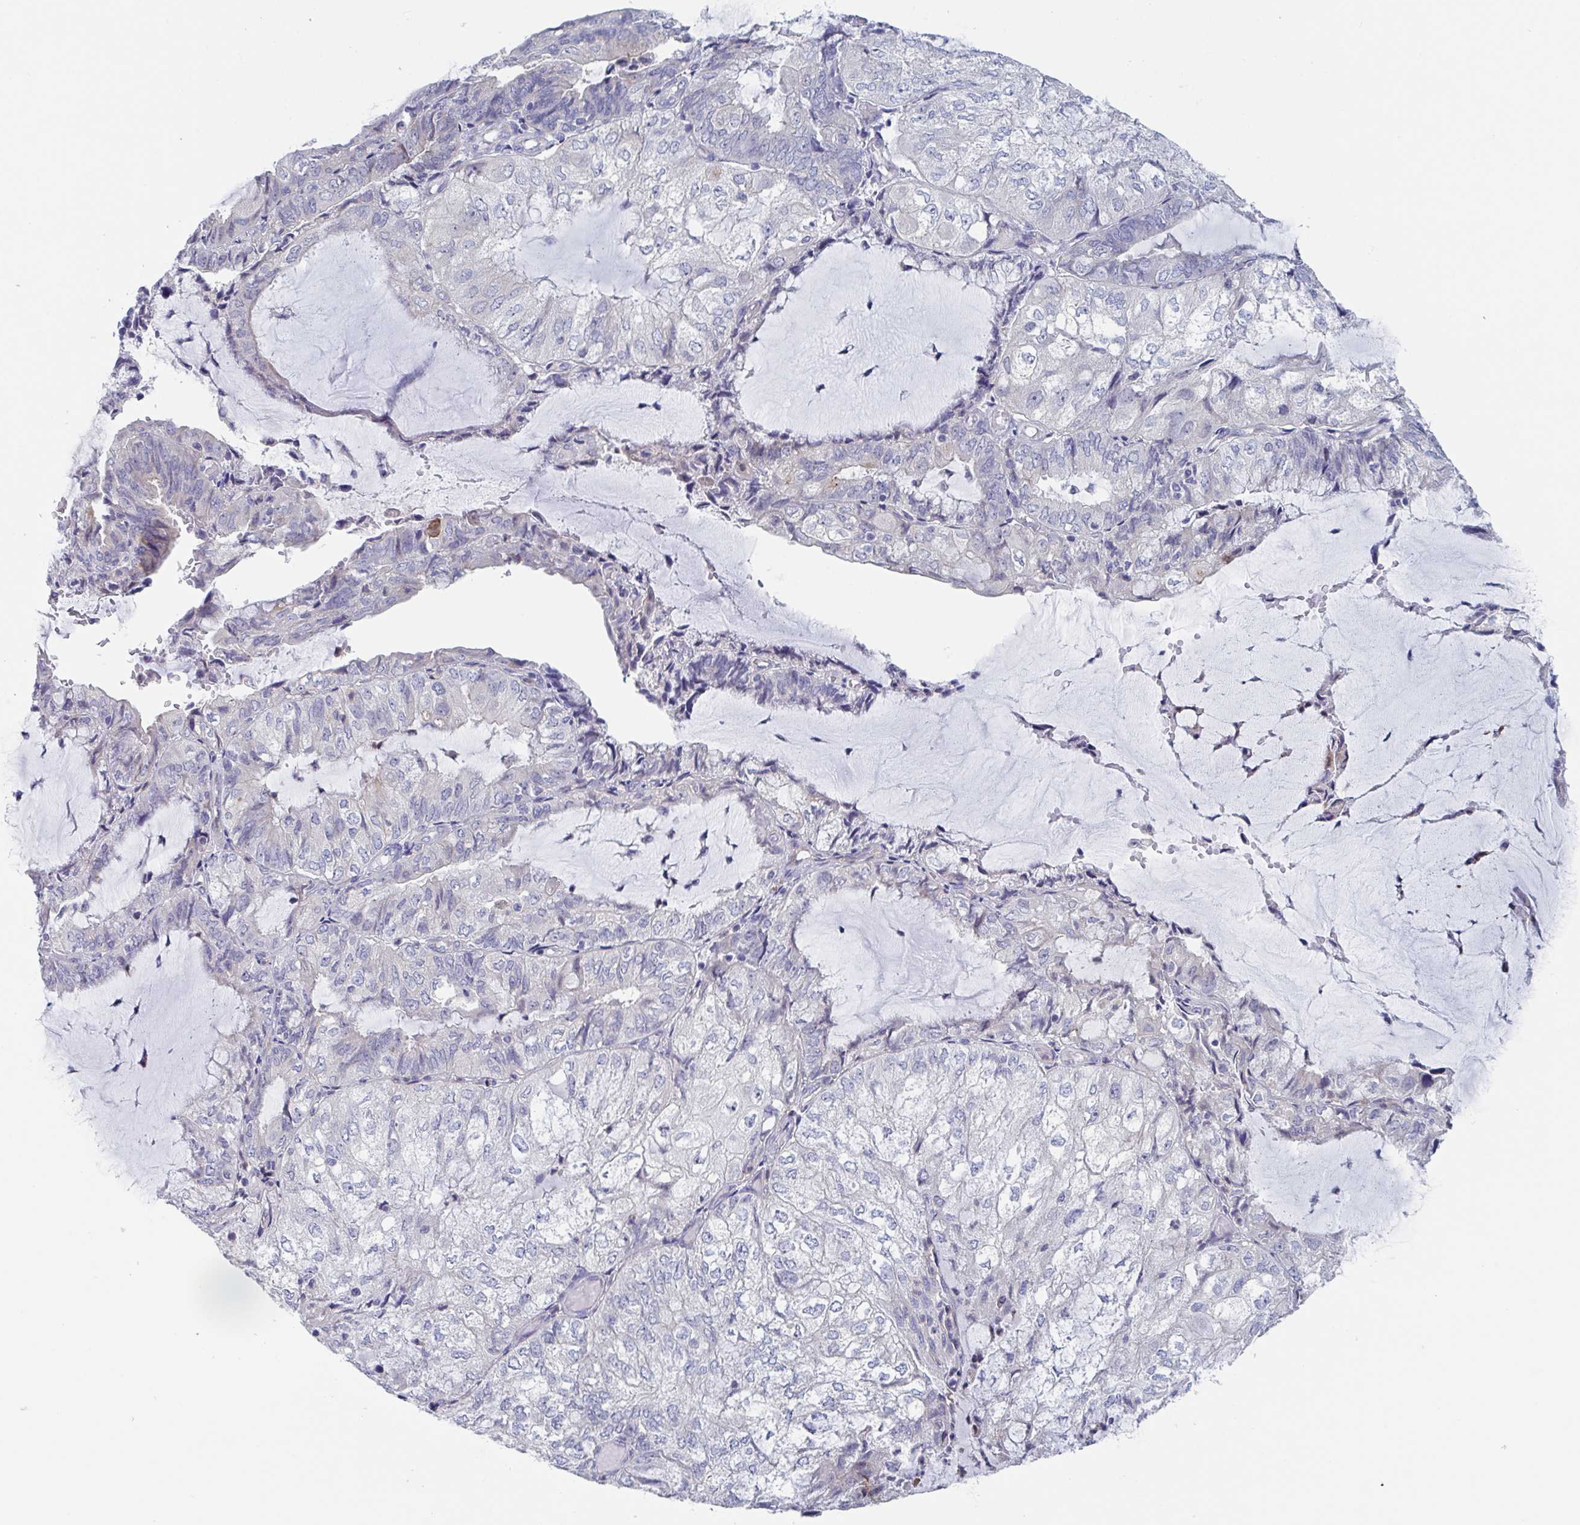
{"staining": {"intensity": "negative", "quantity": "none", "location": "none"}, "tissue": "endometrial cancer", "cell_type": "Tumor cells", "image_type": "cancer", "snomed": [{"axis": "morphology", "description": "Adenocarcinoma, NOS"}, {"axis": "topography", "description": "Endometrium"}], "caption": "DAB immunohistochemical staining of human endometrial cancer exhibits no significant positivity in tumor cells.", "gene": "ST14", "patient": {"sex": "female", "age": 81}}